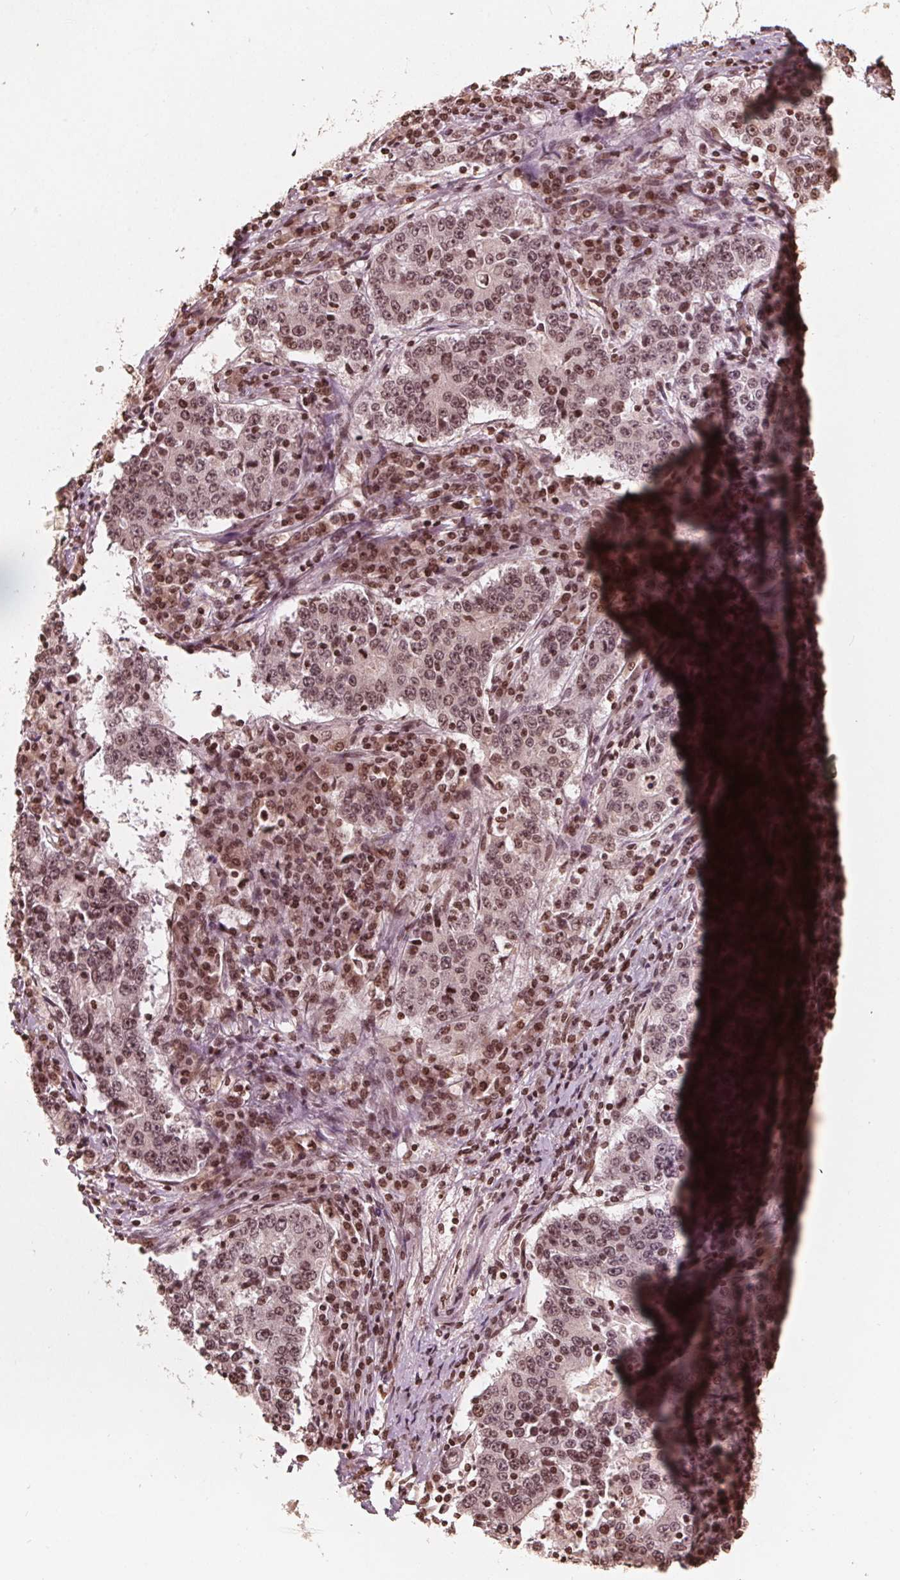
{"staining": {"intensity": "weak", "quantity": ">75%", "location": "nuclear"}, "tissue": "stomach cancer", "cell_type": "Tumor cells", "image_type": "cancer", "snomed": [{"axis": "morphology", "description": "Adenocarcinoma, NOS"}, {"axis": "topography", "description": "Stomach"}], "caption": "IHC of adenocarcinoma (stomach) shows low levels of weak nuclear expression in about >75% of tumor cells. Using DAB (brown) and hematoxylin (blue) stains, captured at high magnification using brightfield microscopy.", "gene": "H3C14", "patient": {"sex": "male", "age": 59}}